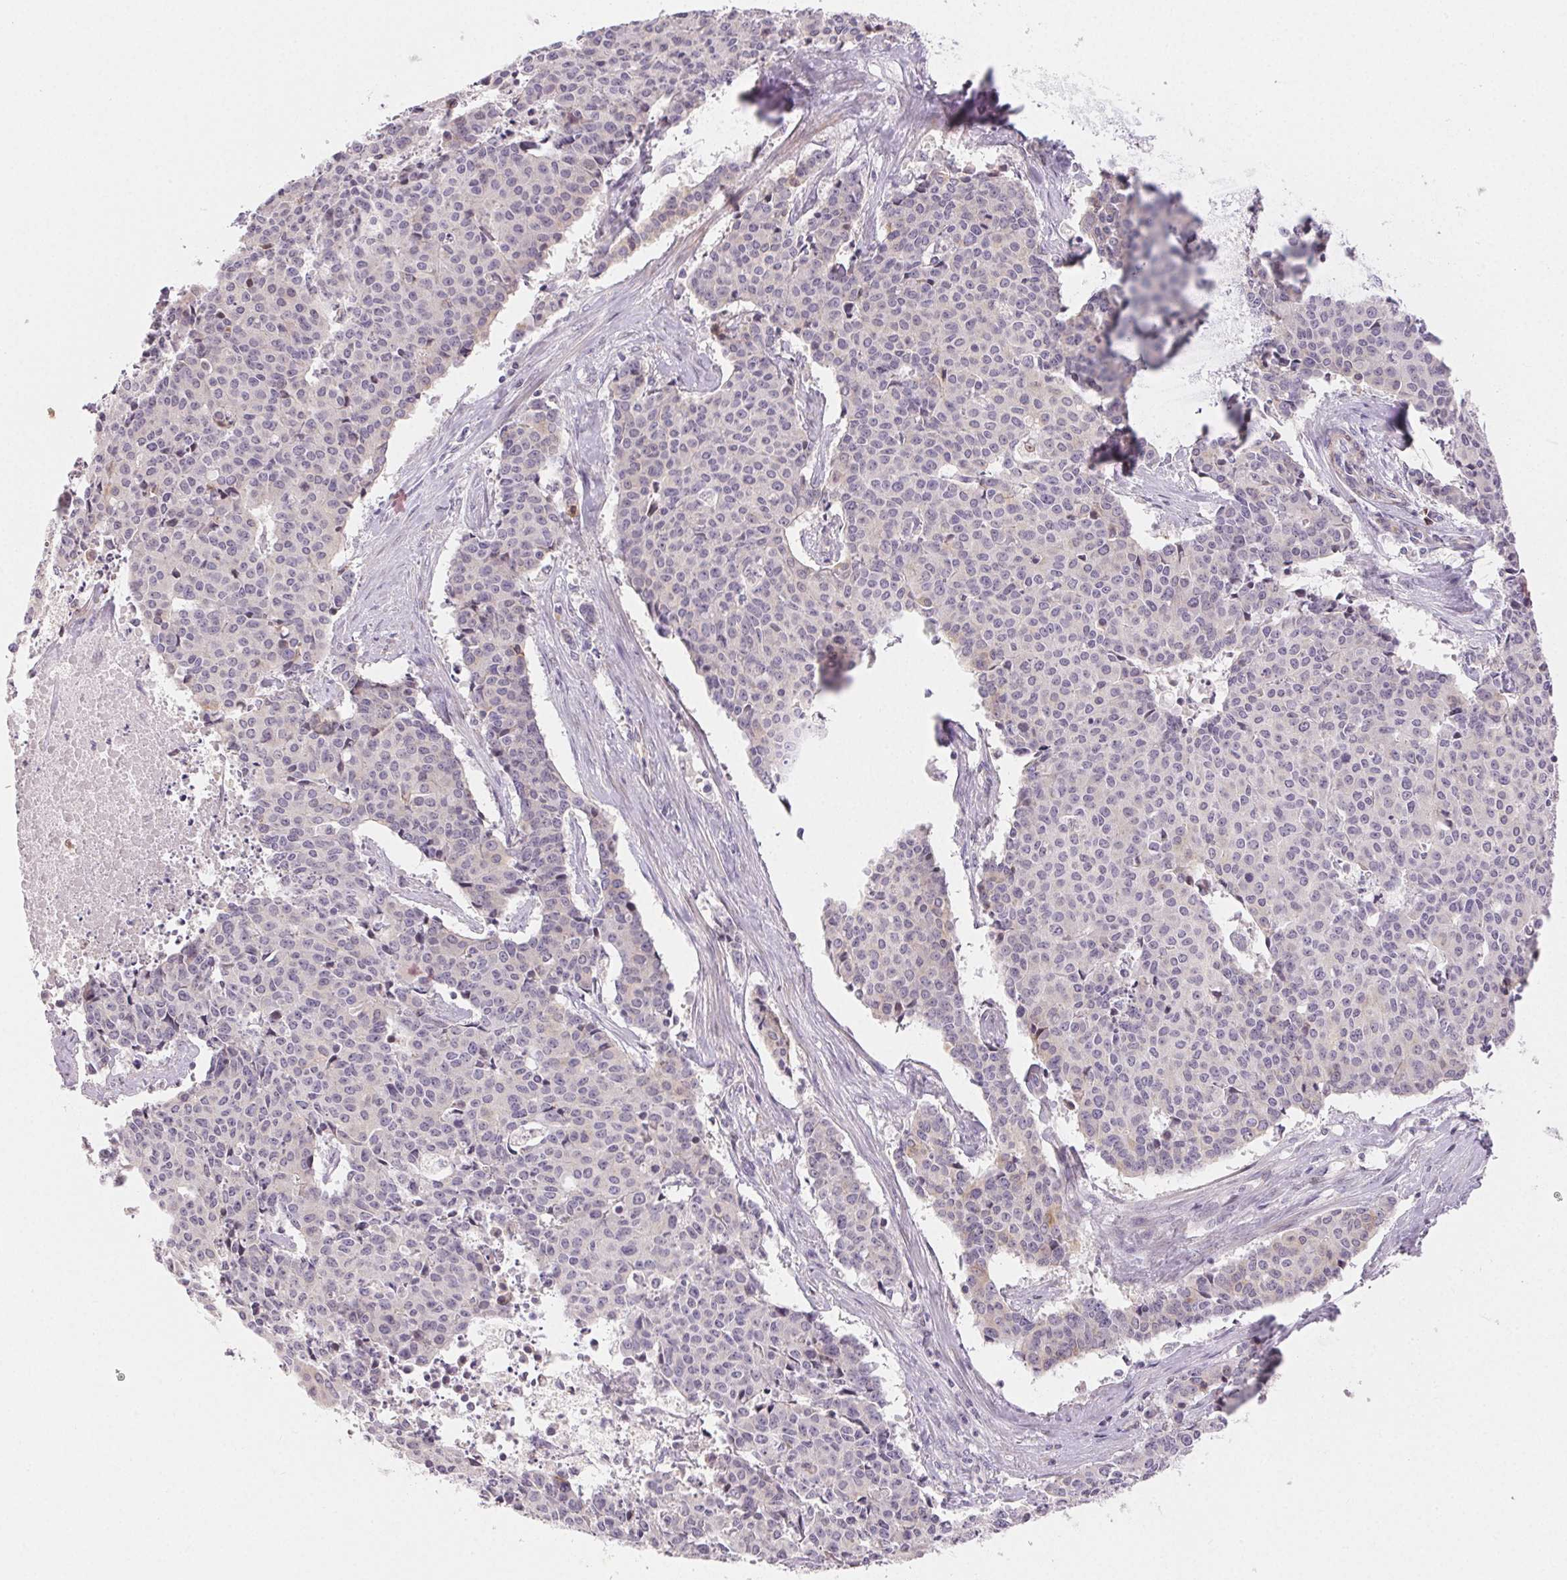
{"staining": {"intensity": "negative", "quantity": "none", "location": "none"}, "tissue": "cervical cancer", "cell_type": "Tumor cells", "image_type": "cancer", "snomed": [{"axis": "morphology", "description": "Squamous cell carcinoma, NOS"}, {"axis": "topography", "description": "Cervix"}], "caption": "Protein analysis of squamous cell carcinoma (cervical) exhibits no significant positivity in tumor cells.", "gene": "RPGRIP1", "patient": {"sex": "female", "age": 28}}